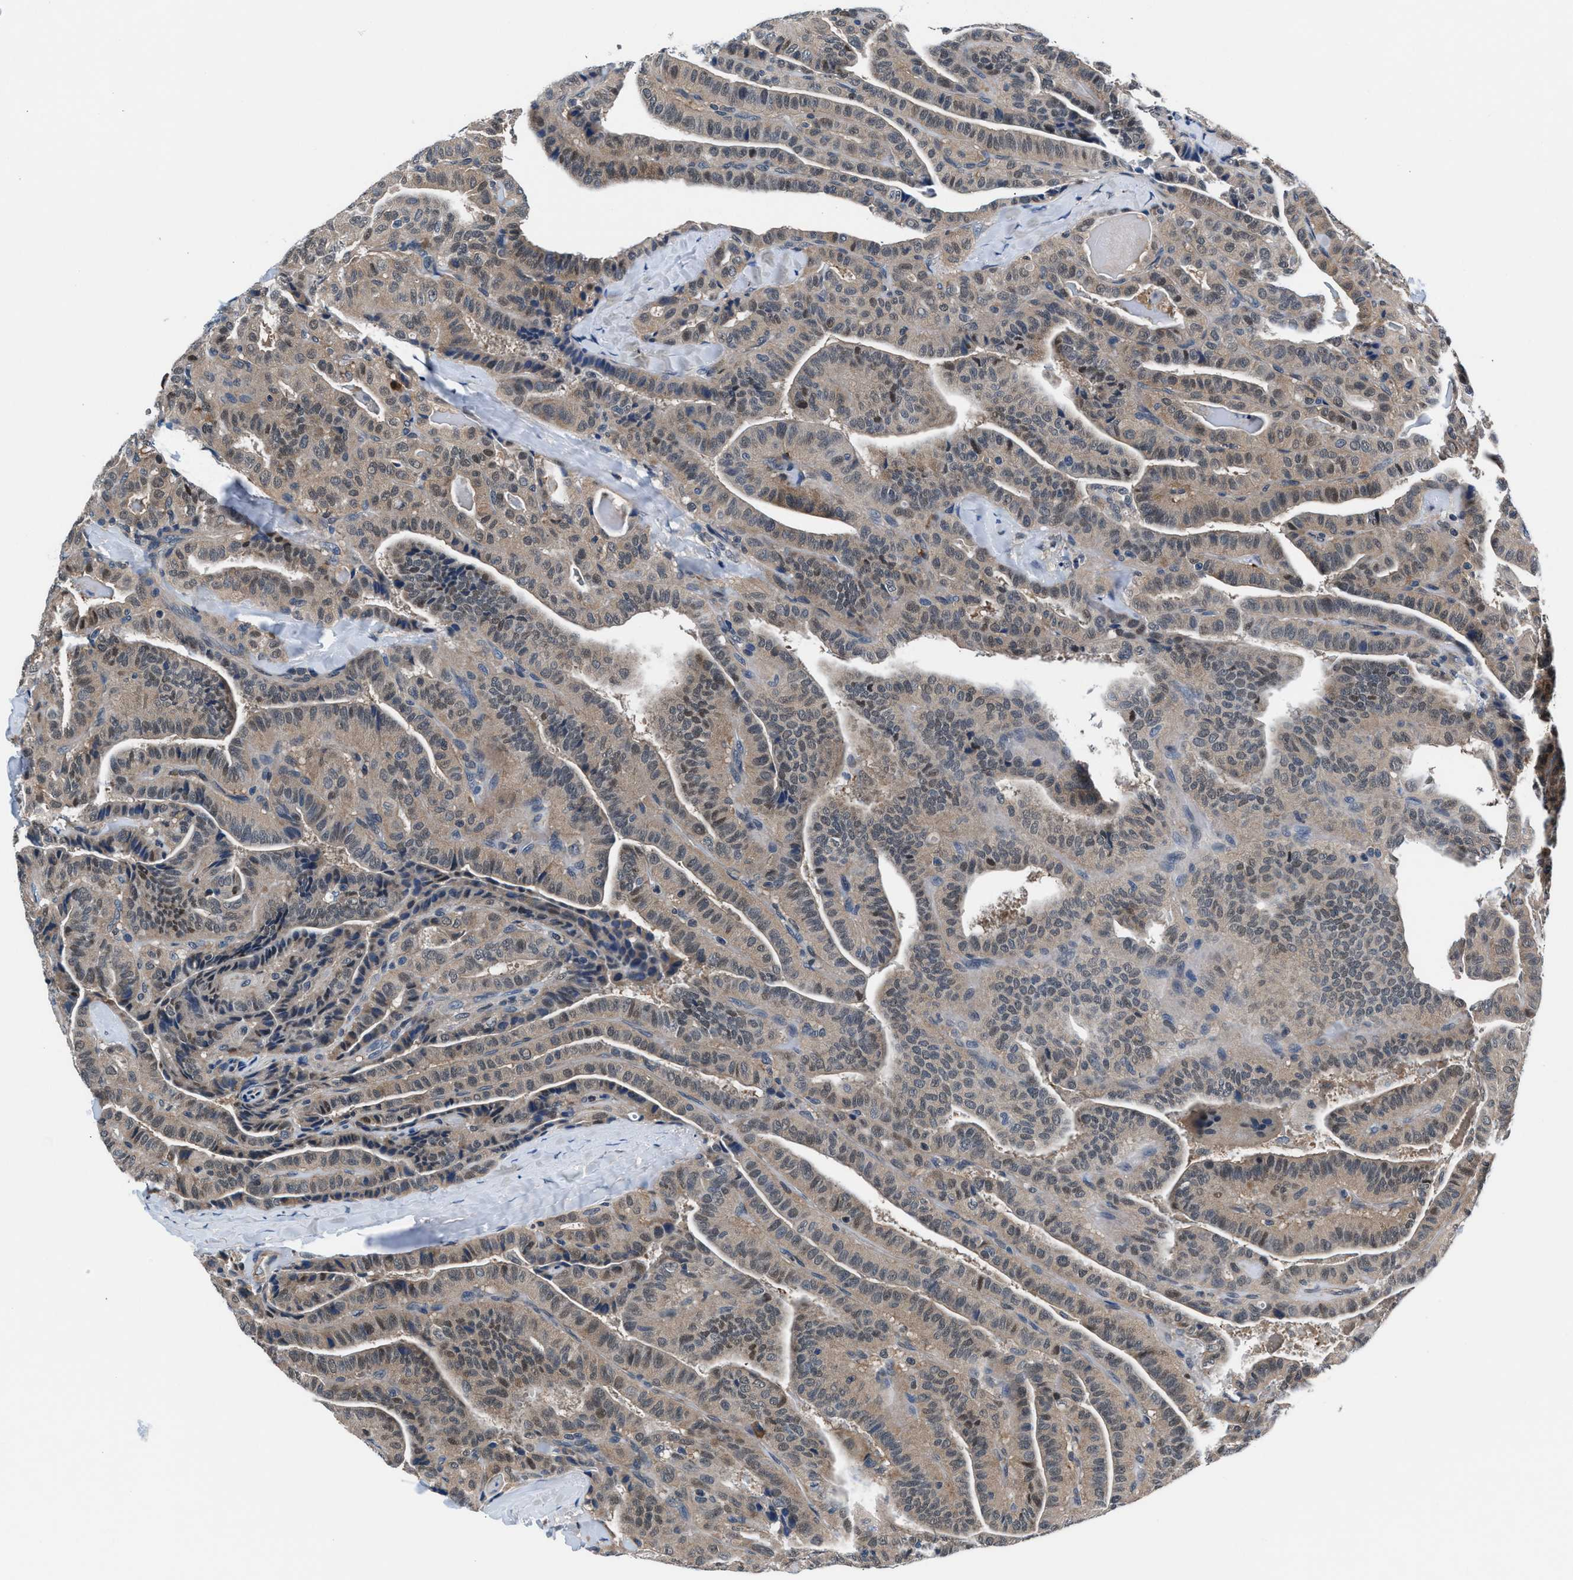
{"staining": {"intensity": "weak", "quantity": ">75%", "location": "cytoplasmic/membranous"}, "tissue": "thyroid cancer", "cell_type": "Tumor cells", "image_type": "cancer", "snomed": [{"axis": "morphology", "description": "Papillary adenocarcinoma, NOS"}, {"axis": "topography", "description": "Thyroid gland"}], "caption": "Immunohistochemistry (IHC) histopathology image of thyroid cancer stained for a protein (brown), which displays low levels of weak cytoplasmic/membranous positivity in approximately >75% of tumor cells.", "gene": "PRPSAP2", "patient": {"sex": "male", "age": 77}}